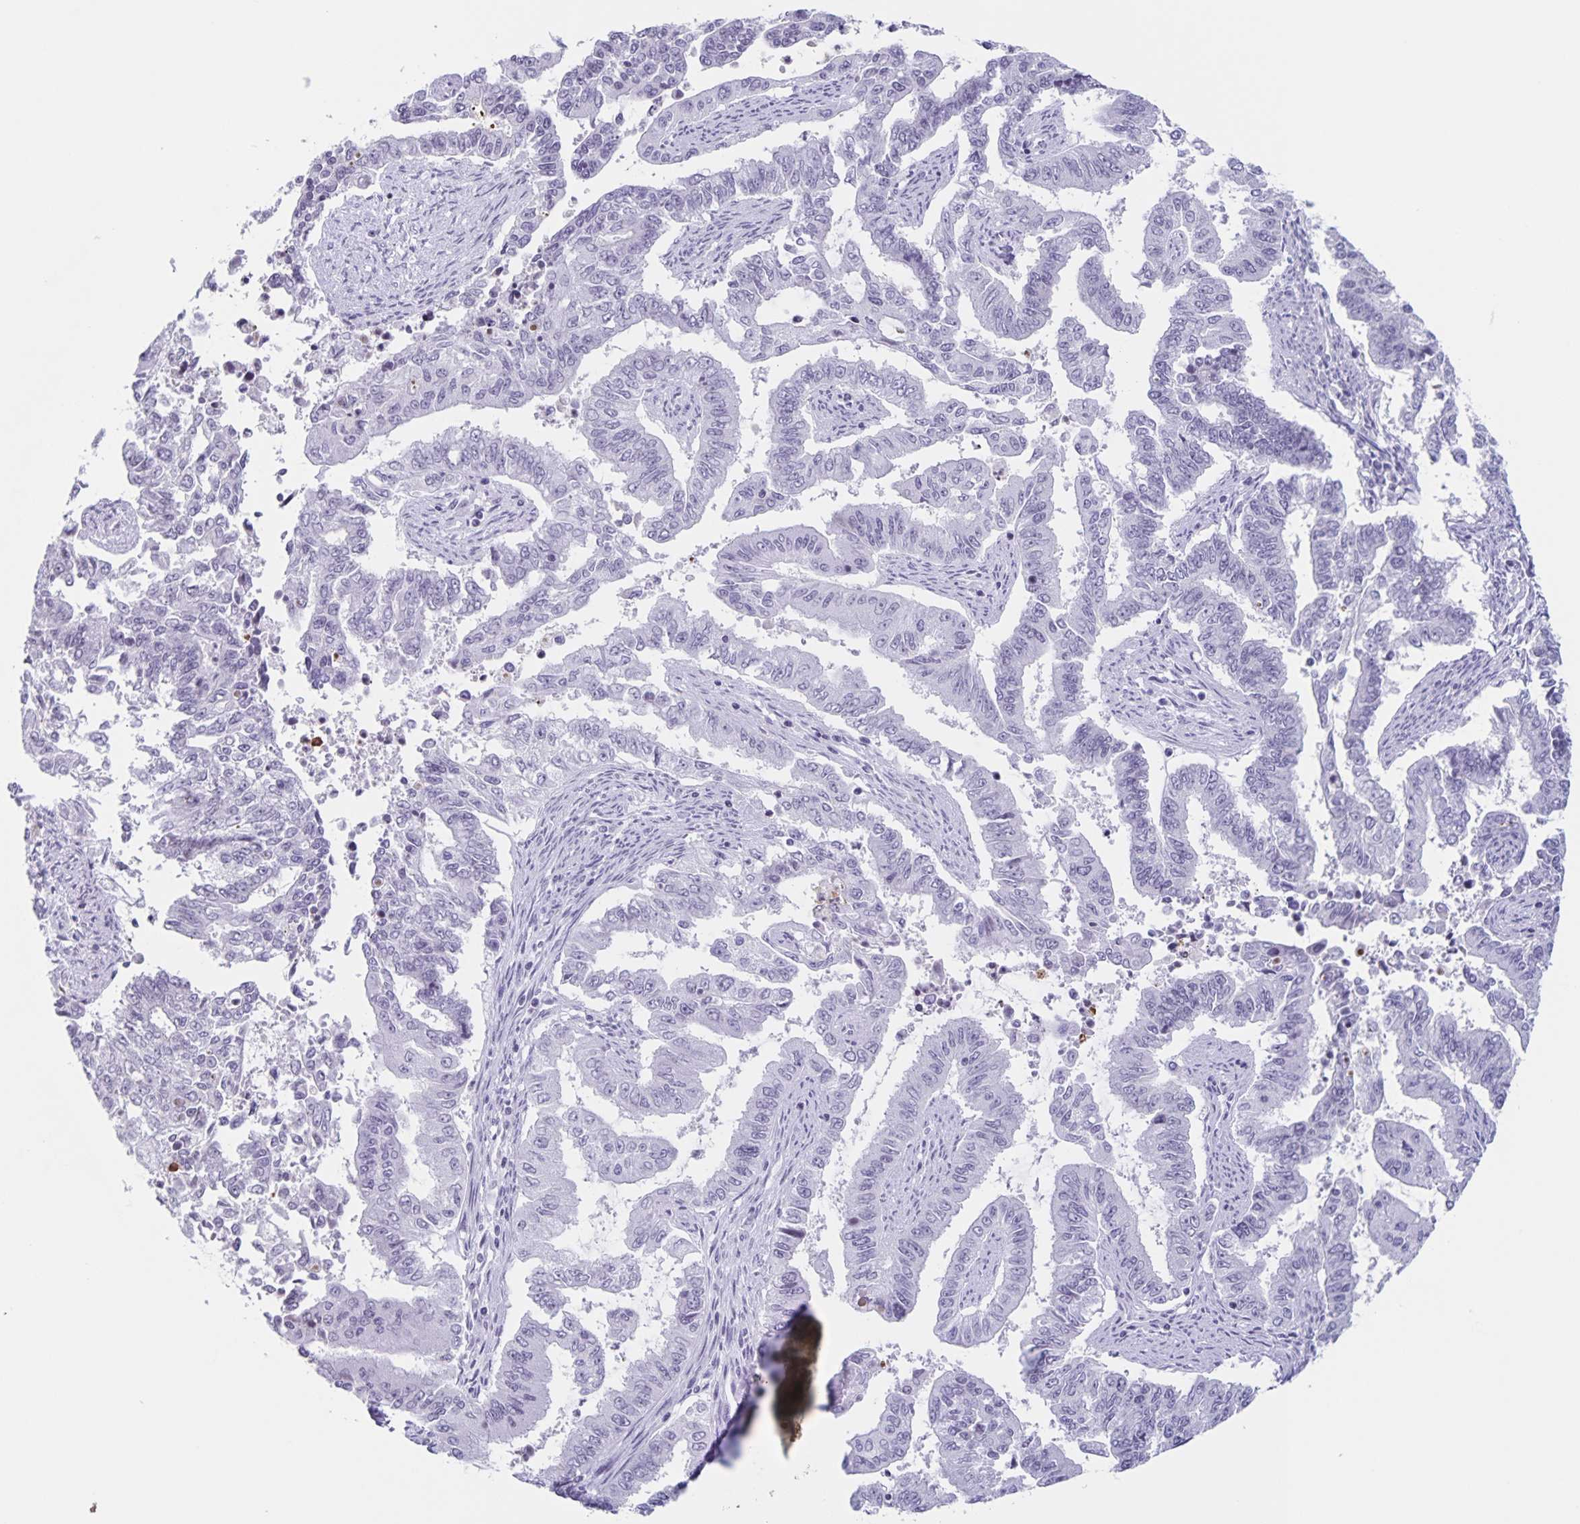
{"staining": {"intensity": "negative", "quantity": "none", "location": "none"}, "tissue": "endometrial cancer", "cell_type": "Tumor cells", "image_type": "cancer", "snomed": [{"axis": "morphology", "description": "Adenocarcinoma, NOS"}, {"axis": "topography", "description": "Uterus"}], "caption": "Tumor cells are negative for protein expression in human endometrial cancer (adenocarcinoma). (Brightfield microscopy of DAB IHC at high magnification).", "gene": "LCE6A", "patient": {"sex": "female", "age": 59}}